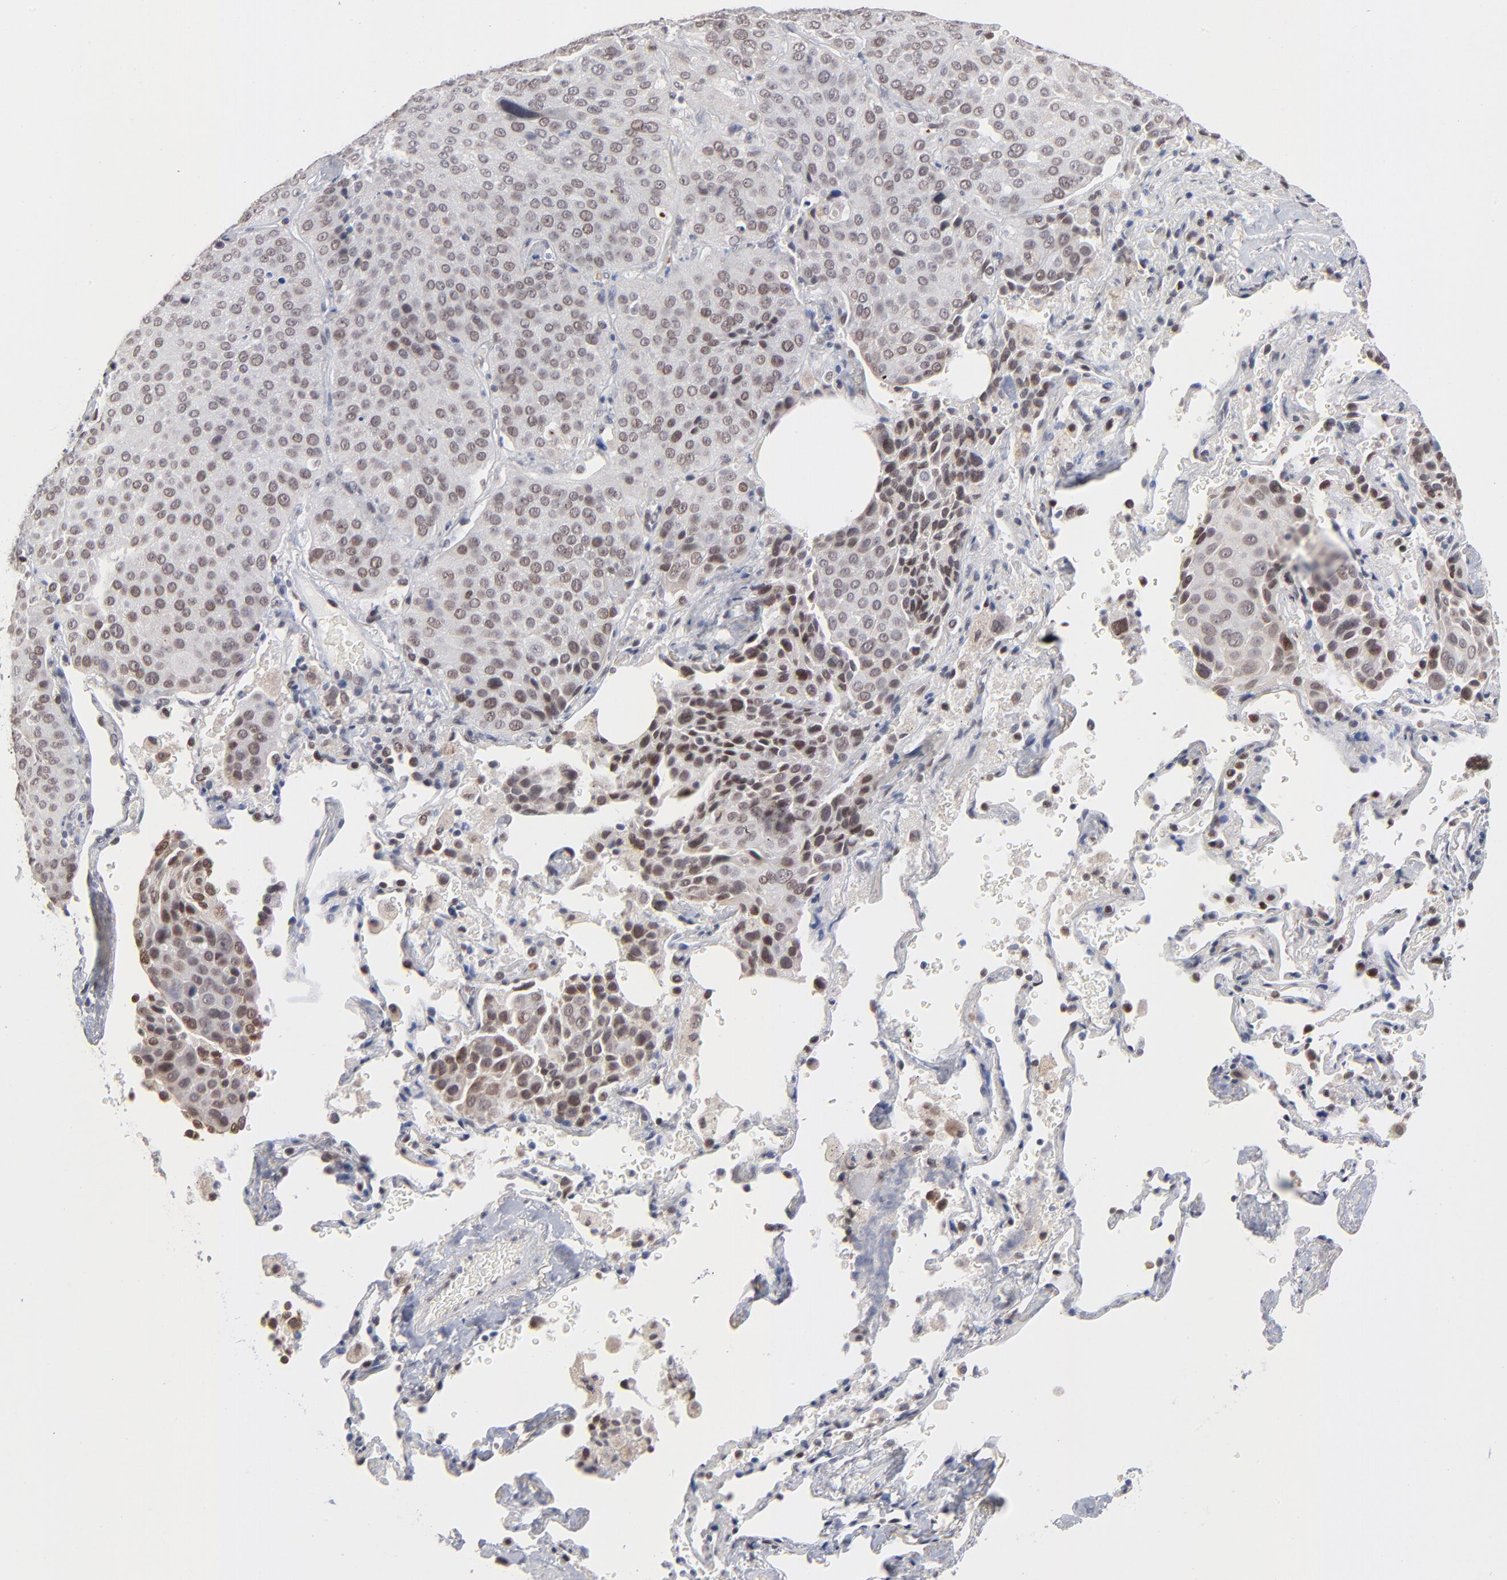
{"staining": {"intensity": "weak", "quantity": "25%-75%", "location": "nuclear"}, "tissue": "lung cancer", "cell_type": "Tumor cells", "image_type": "cancer", "snomed": [{"axis": "morphology", "description": "Squamous cell carcinoma, NOS"}, {"axis": "topography", "description": "Lung"}], "caption": "Protein expression analysis of lung cancer (squamous cell carcinoma) reveals weak nuclear staining in approximately 25%-75% of tumor cells.", "gene": "MBIP", "patient": {"sex": "male", "age": 54}}